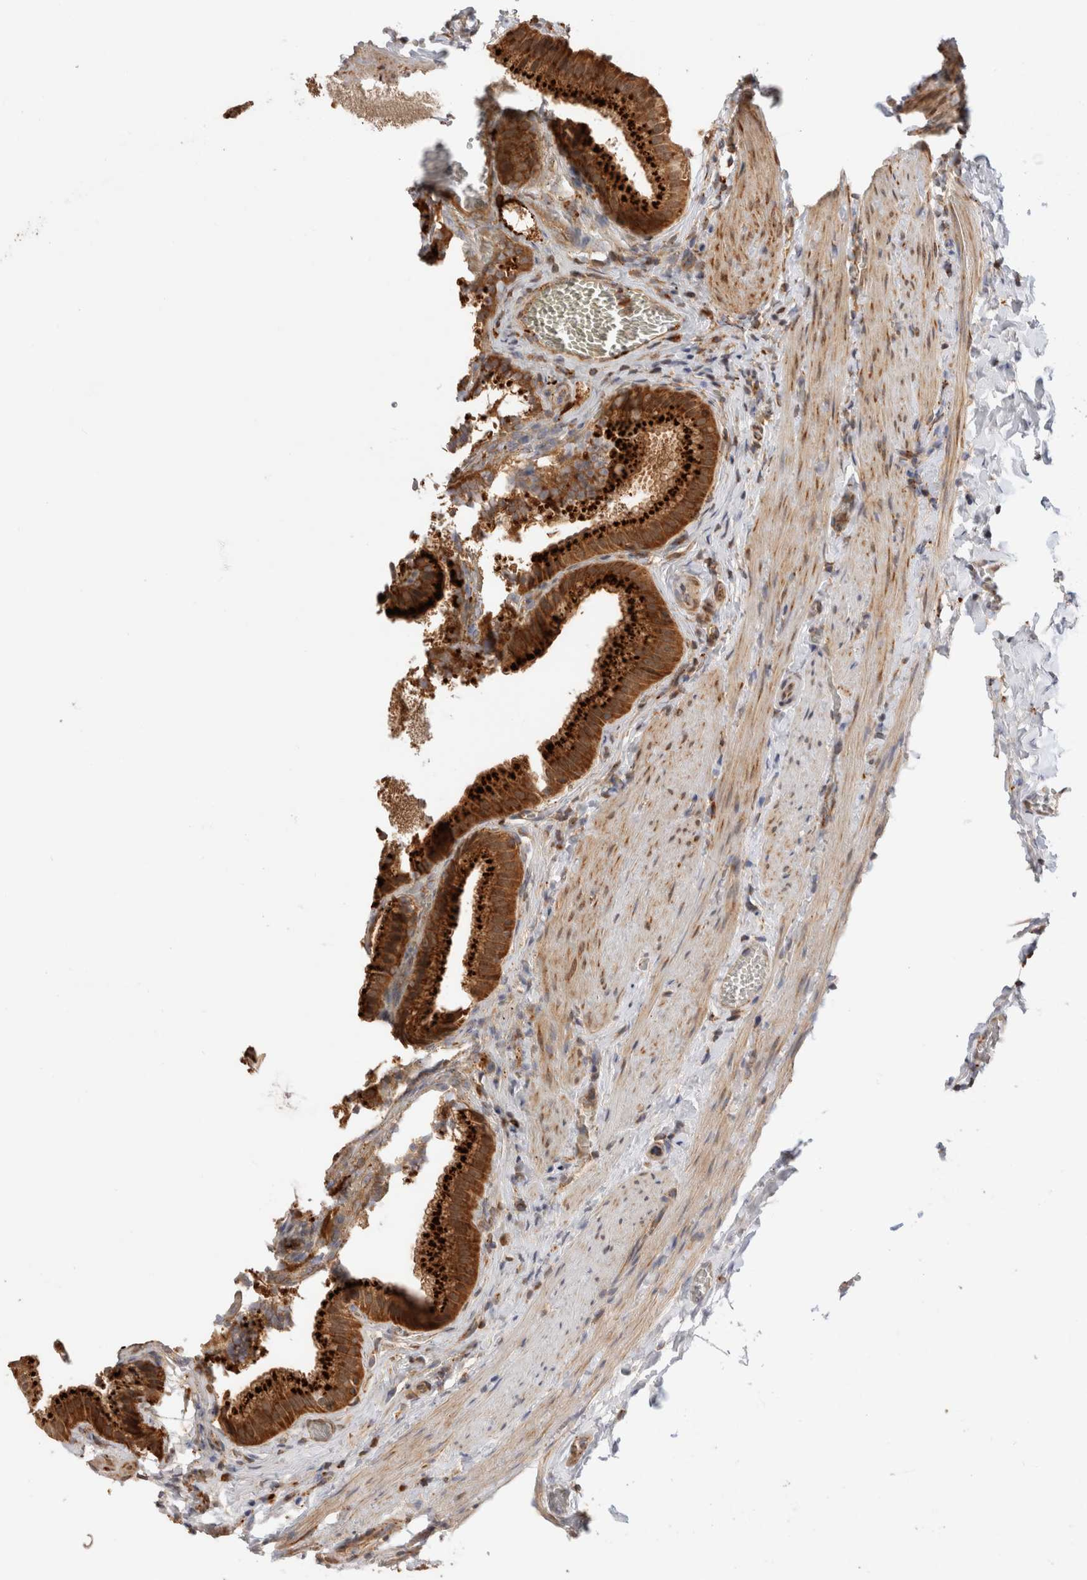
{"staining": {"intensity": "strong", "quantity": ">75%", "location": "cytoplasmic/membranous"}, "tissue": "gallbladder", "cell_type": "Glandular cells", "image_type": "normal", "snomed": [{"axis": "morphology", "description": "Normal tissue, NOS"}, {"axis": "topography", "description": "Gallbladder"}], "caption": "Protein analysis of unremarkable gallbladder displays strong cytoplasmic/membranous expression in approximately >75% of glandular cells. Nuclei are stained in blue.", "gene": "ACTL9", "patient": {"sex": "male", "age": 38}}